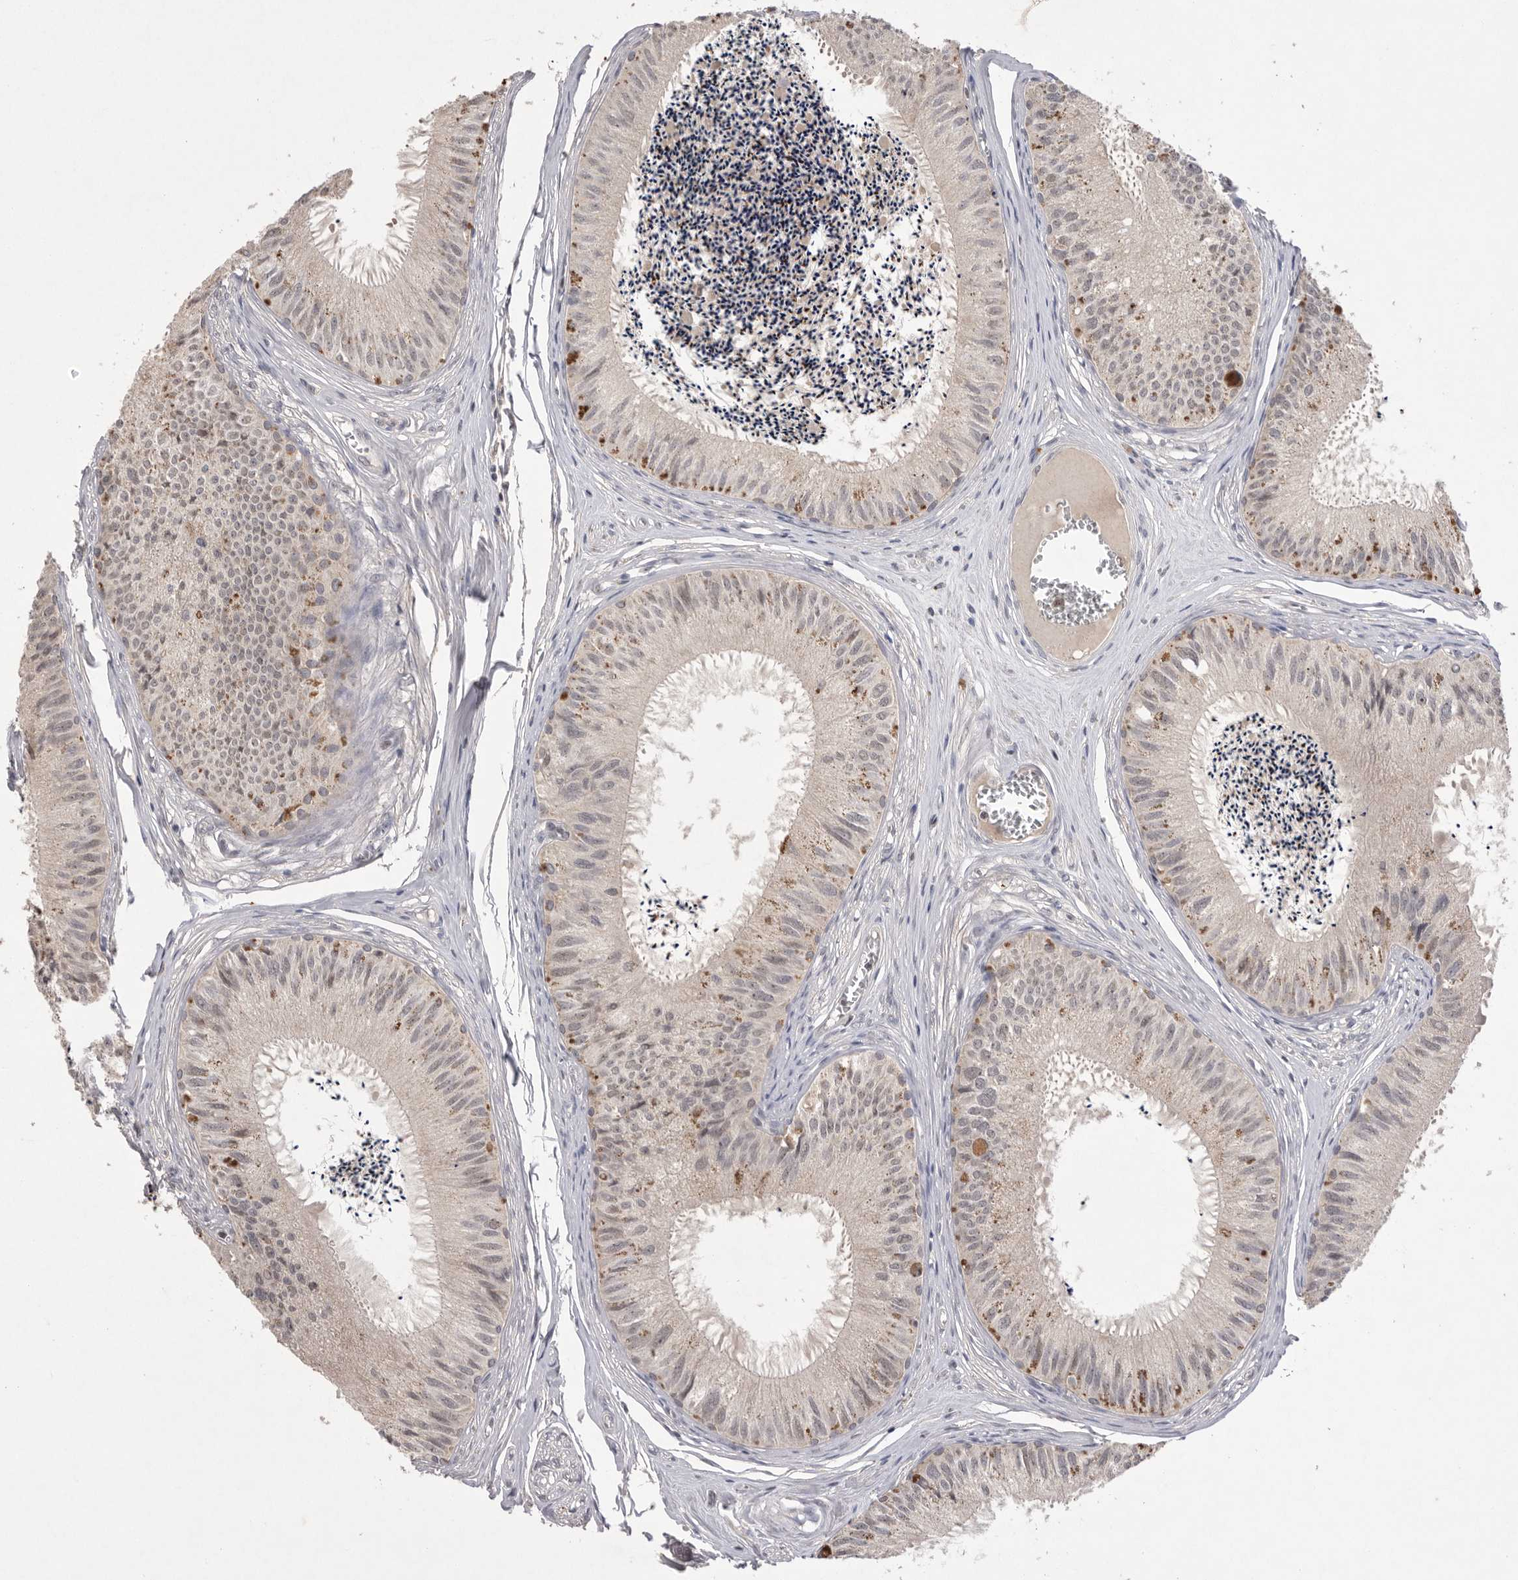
{"staining": {"intensity": "moderate", "quantity": "25%-75%", "location": "cytoplasmic/membranous,nuclear"}, "tissue": "epididymis", "cell_type": "Glandular cells", "image_type": "normal", "snomed": [{"axis": "morphology", "description": "Normal tissue, NOS"}, {"axis": "topography", "description": "Epididymis"}], "caption": "Brown immunohistochemical staining in unremarkable epididymis demonstrates moderate cytoplasmic/membranous,nuclear expression in approximately 25%-75% of glandular cells.", "gene": "HUS1", "patient": {"sex": "male", "age": 79}}